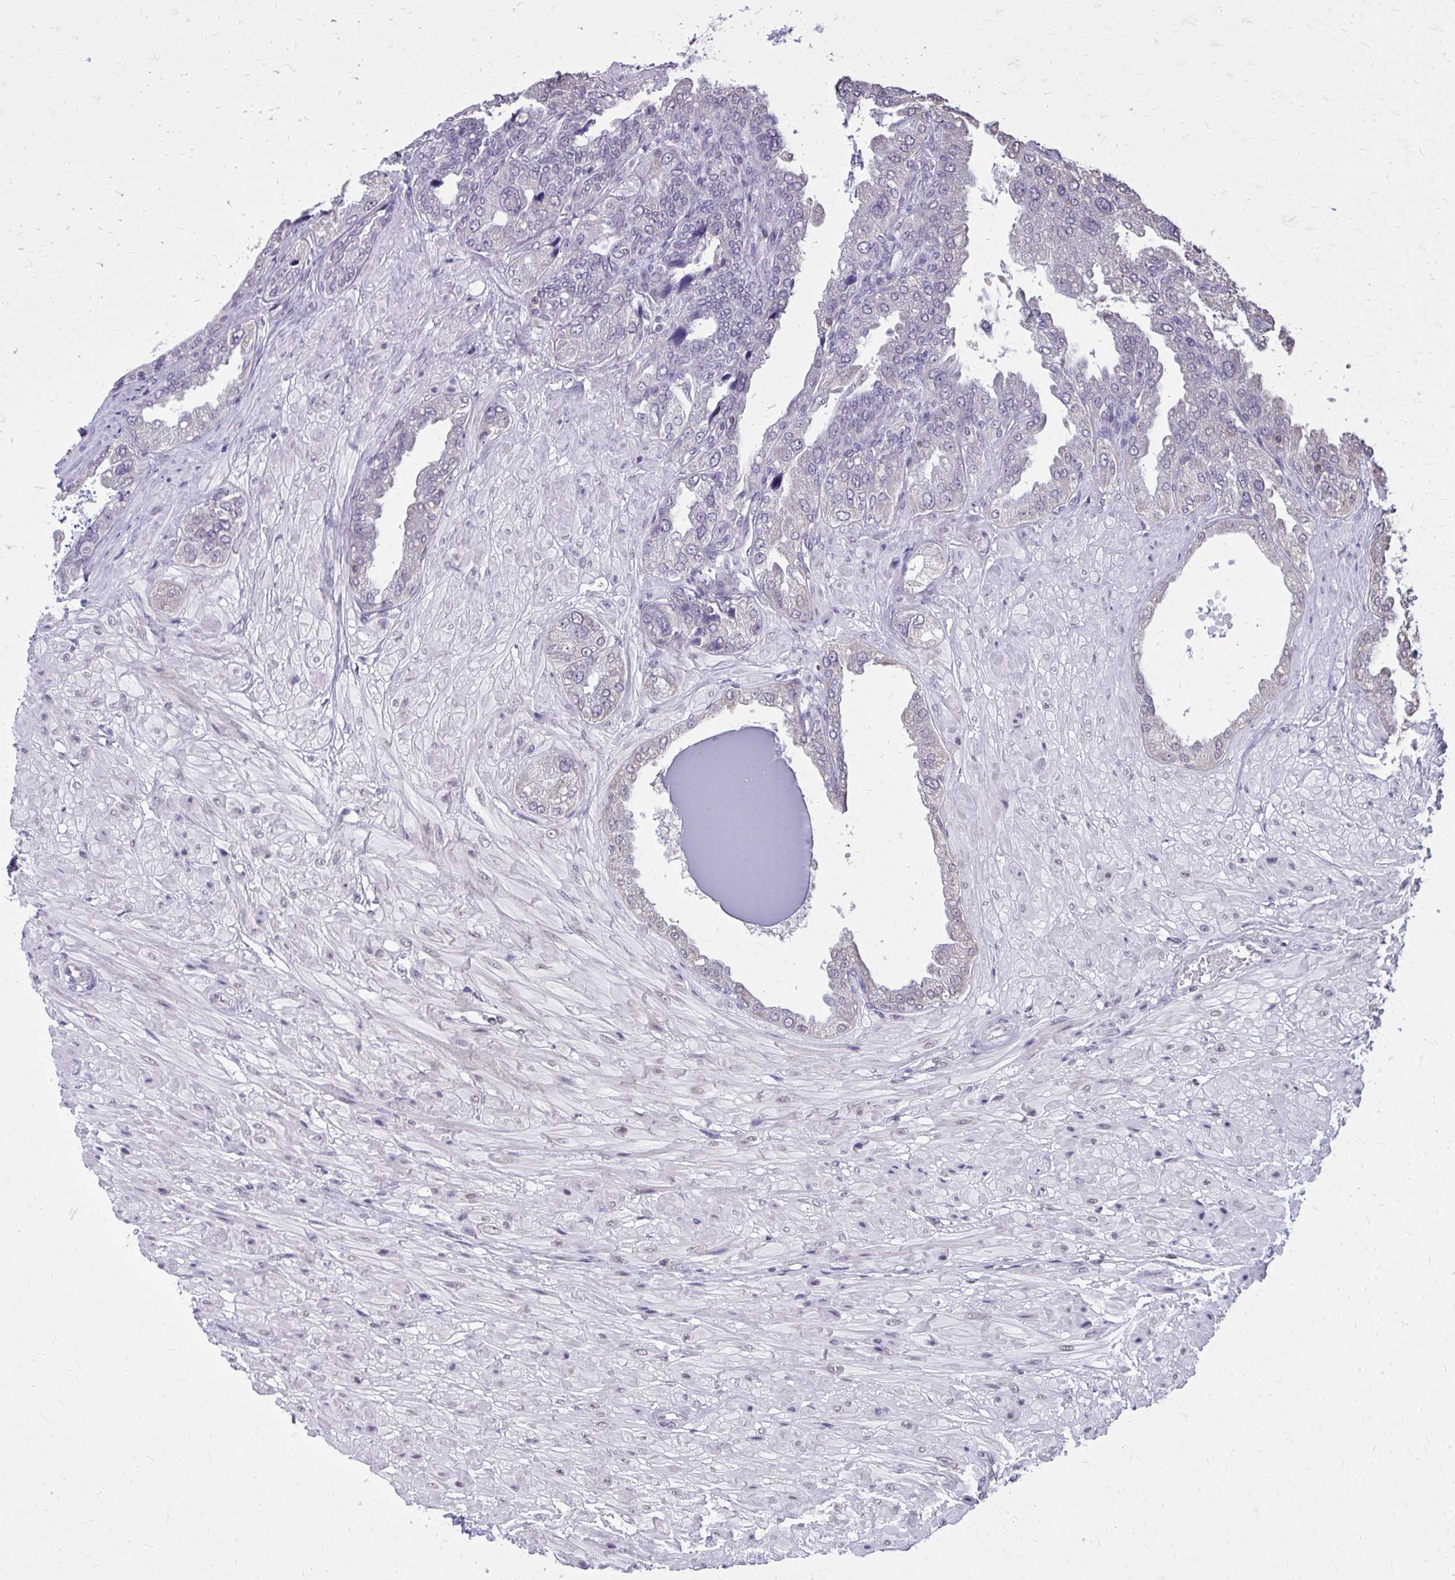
{"staining": {"intensity": "weak", "quantity": "<25%", "location": "cytoplasmic/membranous"}, "tissue": "seminal vesicle", "cell_type": "Glandular cells", "image_type": "normal", "snomed": [{"axis": "morphology", "description": "Normal tissue, NOS"}, {"axis": "topography", "description": "Seminal veicle"}], "caption": "A histopathology image of seminal vesicle stained for a protein exhibits no brown staining in glandular cells.", "gene": "AKAP5", "patient": {"sex": "male", "age": 55}}